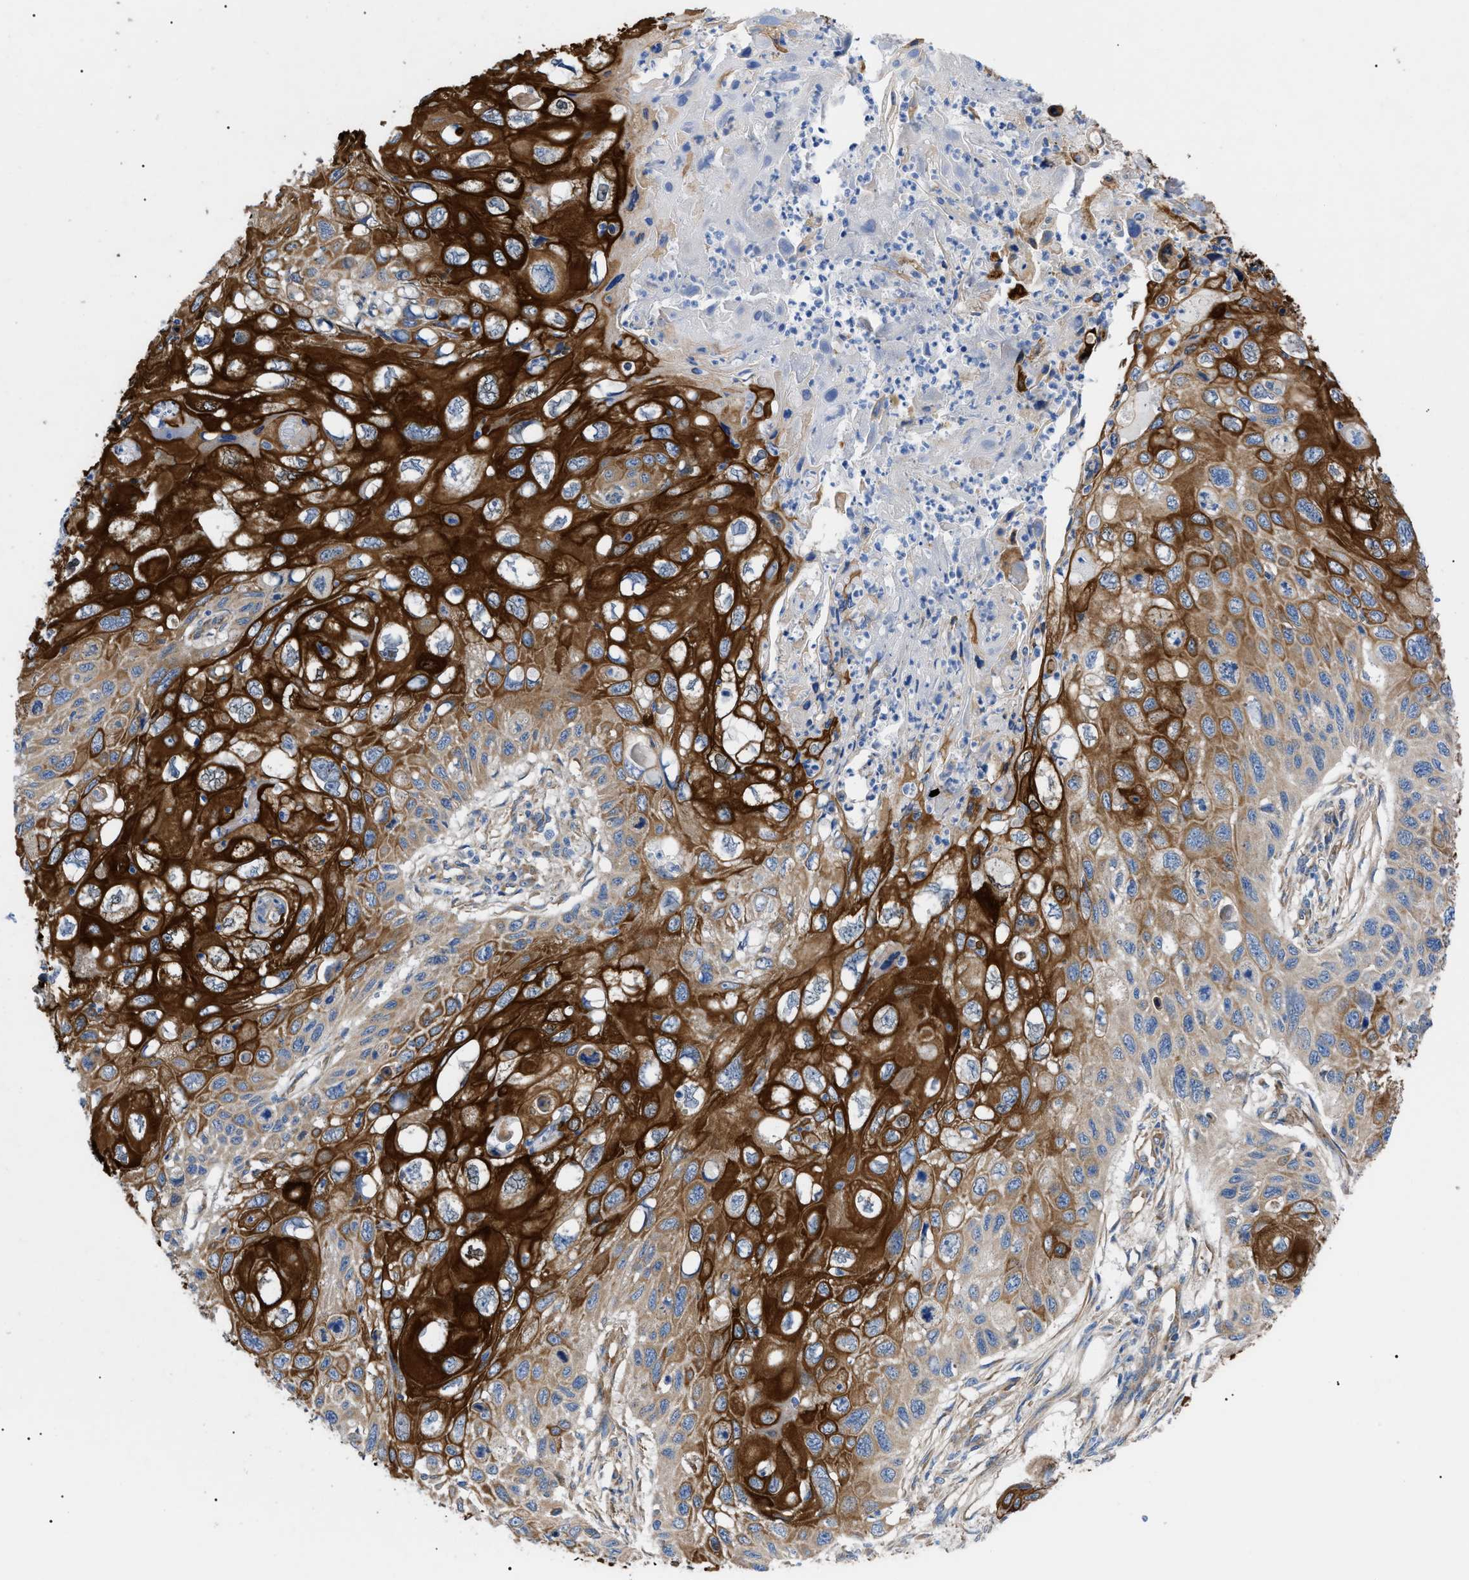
{"staining": {"intensity": "strong", "quantity": ">75%", "location": "cytoplasmic/membranous"}, "tissue": "cervical cancer", "cell_type": "Tumor cells", "image_type": "cancer", "snomed": [{"axis": "morphology", "description": "Squamous cell carcinoma, NOS"}, {"axis": "topography", "description": "Cervix"}], "caption": "IHC image of human cervical squamous cell carcinoma stained for a protein (brown), which demonstrates high levels of strong cytoplasmic/membranous expression in about >75% of tumor cells.", "gene": "HSPB8", "patient": {"sex": "female", "age": 70}}